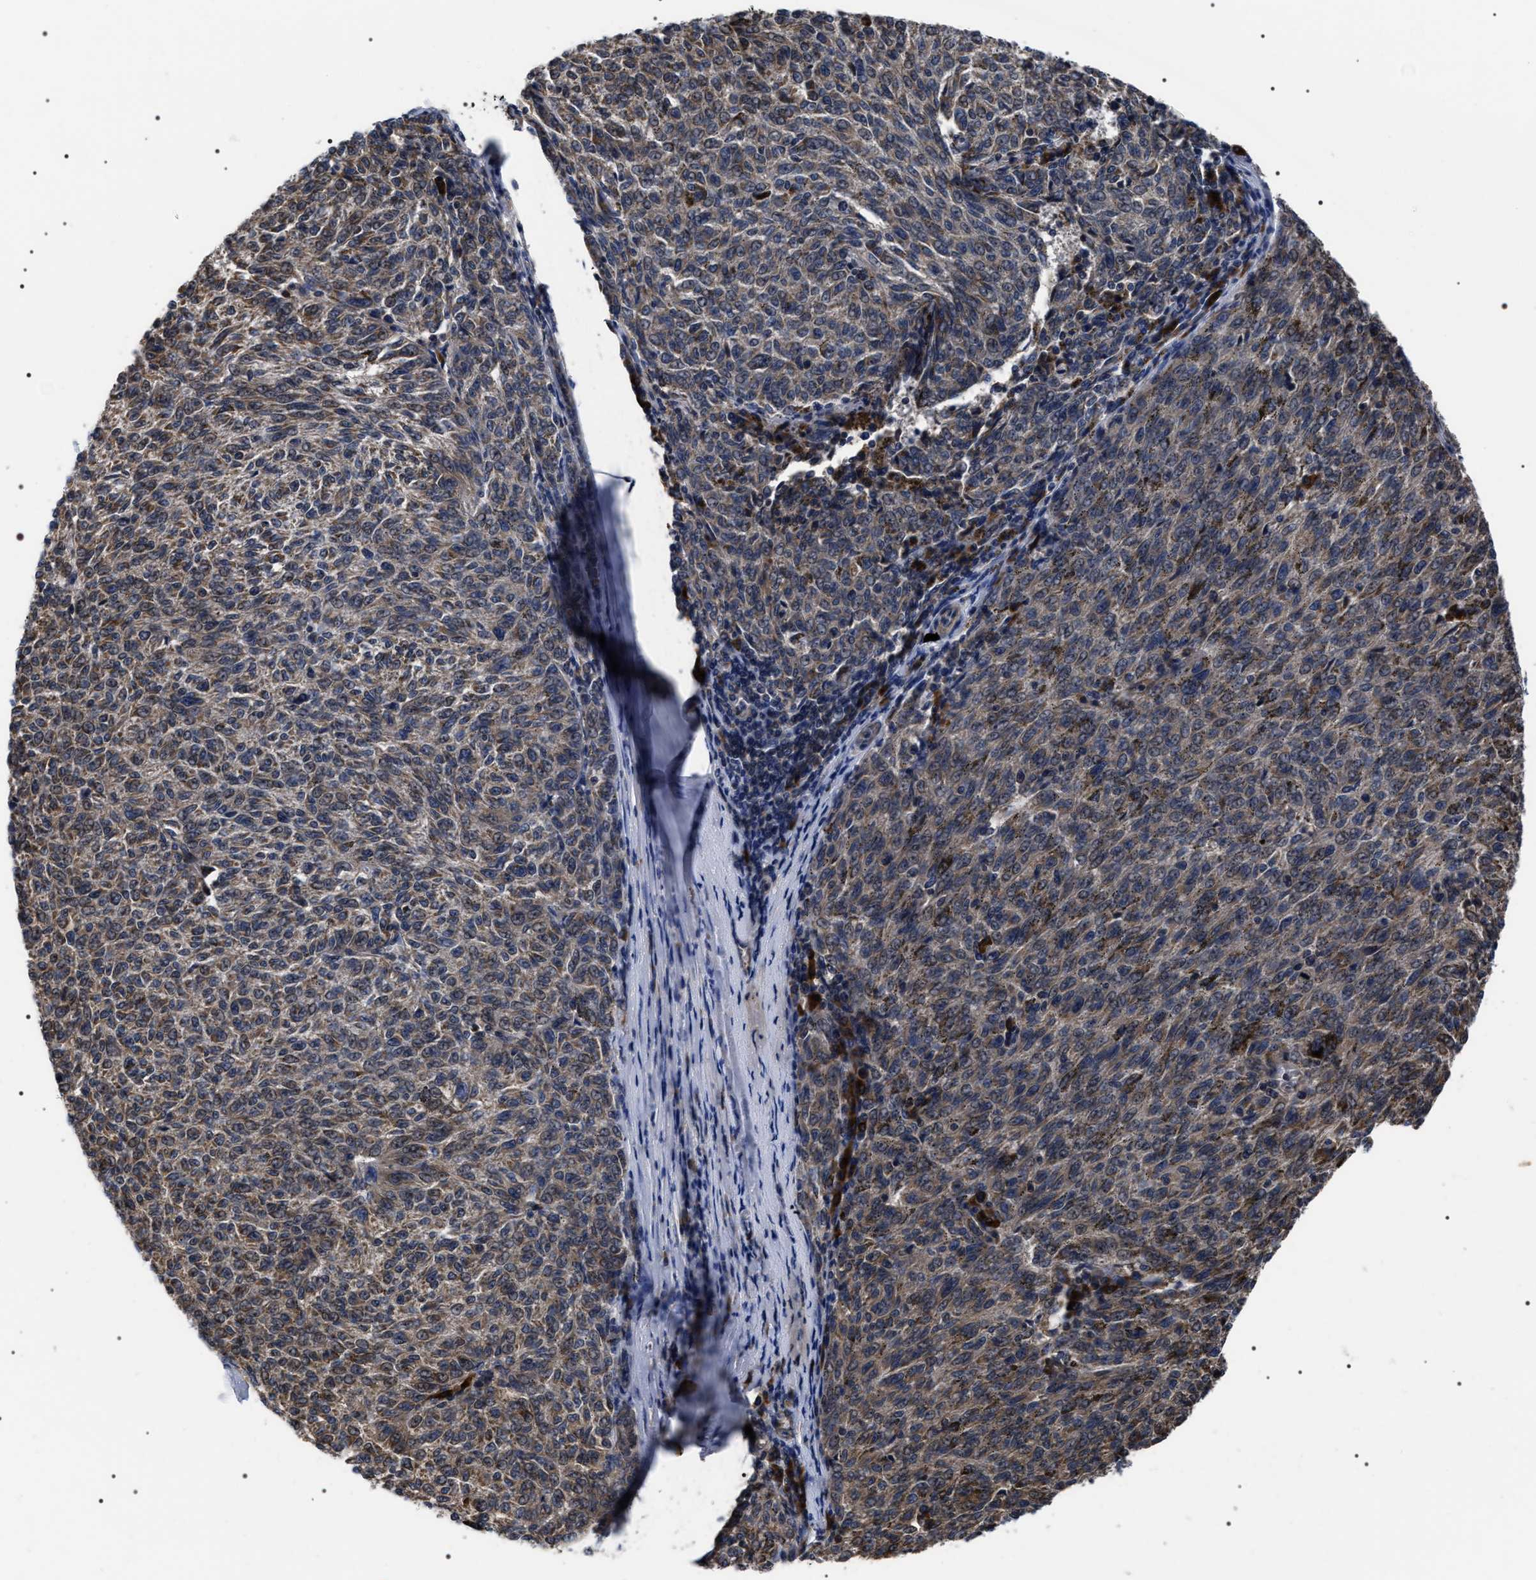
{"staining": {"intensity": "weak", "quantity": ">75%", "location": "cytoplasmic/membranous"}, "tissue": "melanoma", "cell_type": "Tumor cells", "image_type": "cancer", "snomed": [{"axis": "morphology", "description": "Malignant melanoma, NOS"}, {"axis": "topography", "description": "Skin"}], "caption": "Malignant melanoma was stained to show a protein in brown. There is low levels of weak cytoplasmic/membranous staining in approximately >75% of tumor cells.", "gene": "MIS18A", "patient": {"sex": "female", "age": 72}}